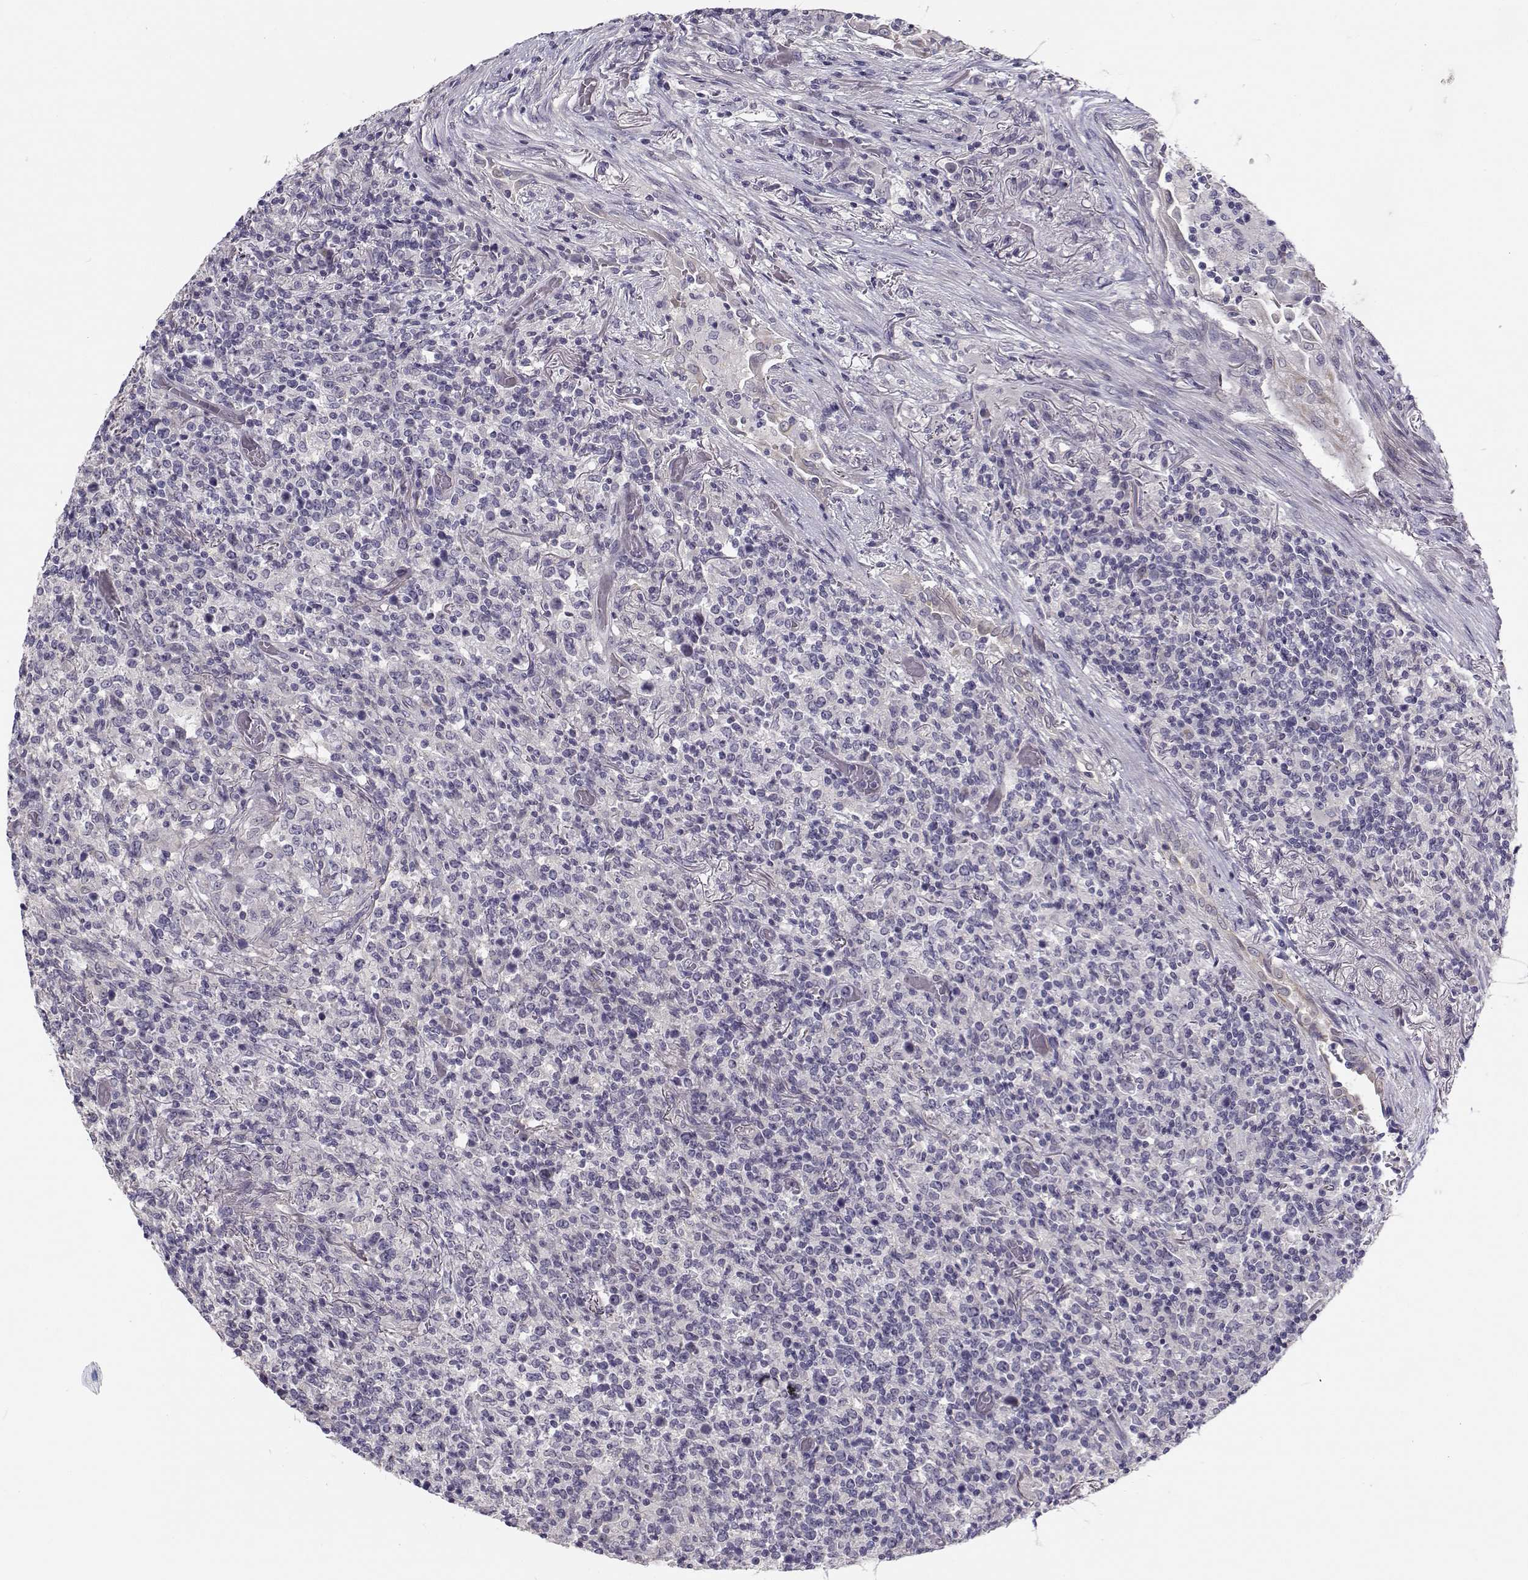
{"staining": {"intensity": "negative", "quantity": "none", "location": "none"}, "tissue": "lymphoma", "cell_type": "Tumor cells", "image_type": "cancer", "snomed": [{"axis": "morphology", "description": "Malignant lymphoma, non-Hodgkin's type, High grade"}, {"axis": "topography", "description": "Lung"}], "caption": "DAB immunohistochemical staining of human lymphoma shows no significant expression in tumor cells.", "gene": "TMEM145", "patient": {"sex": "male", "age": 79}}